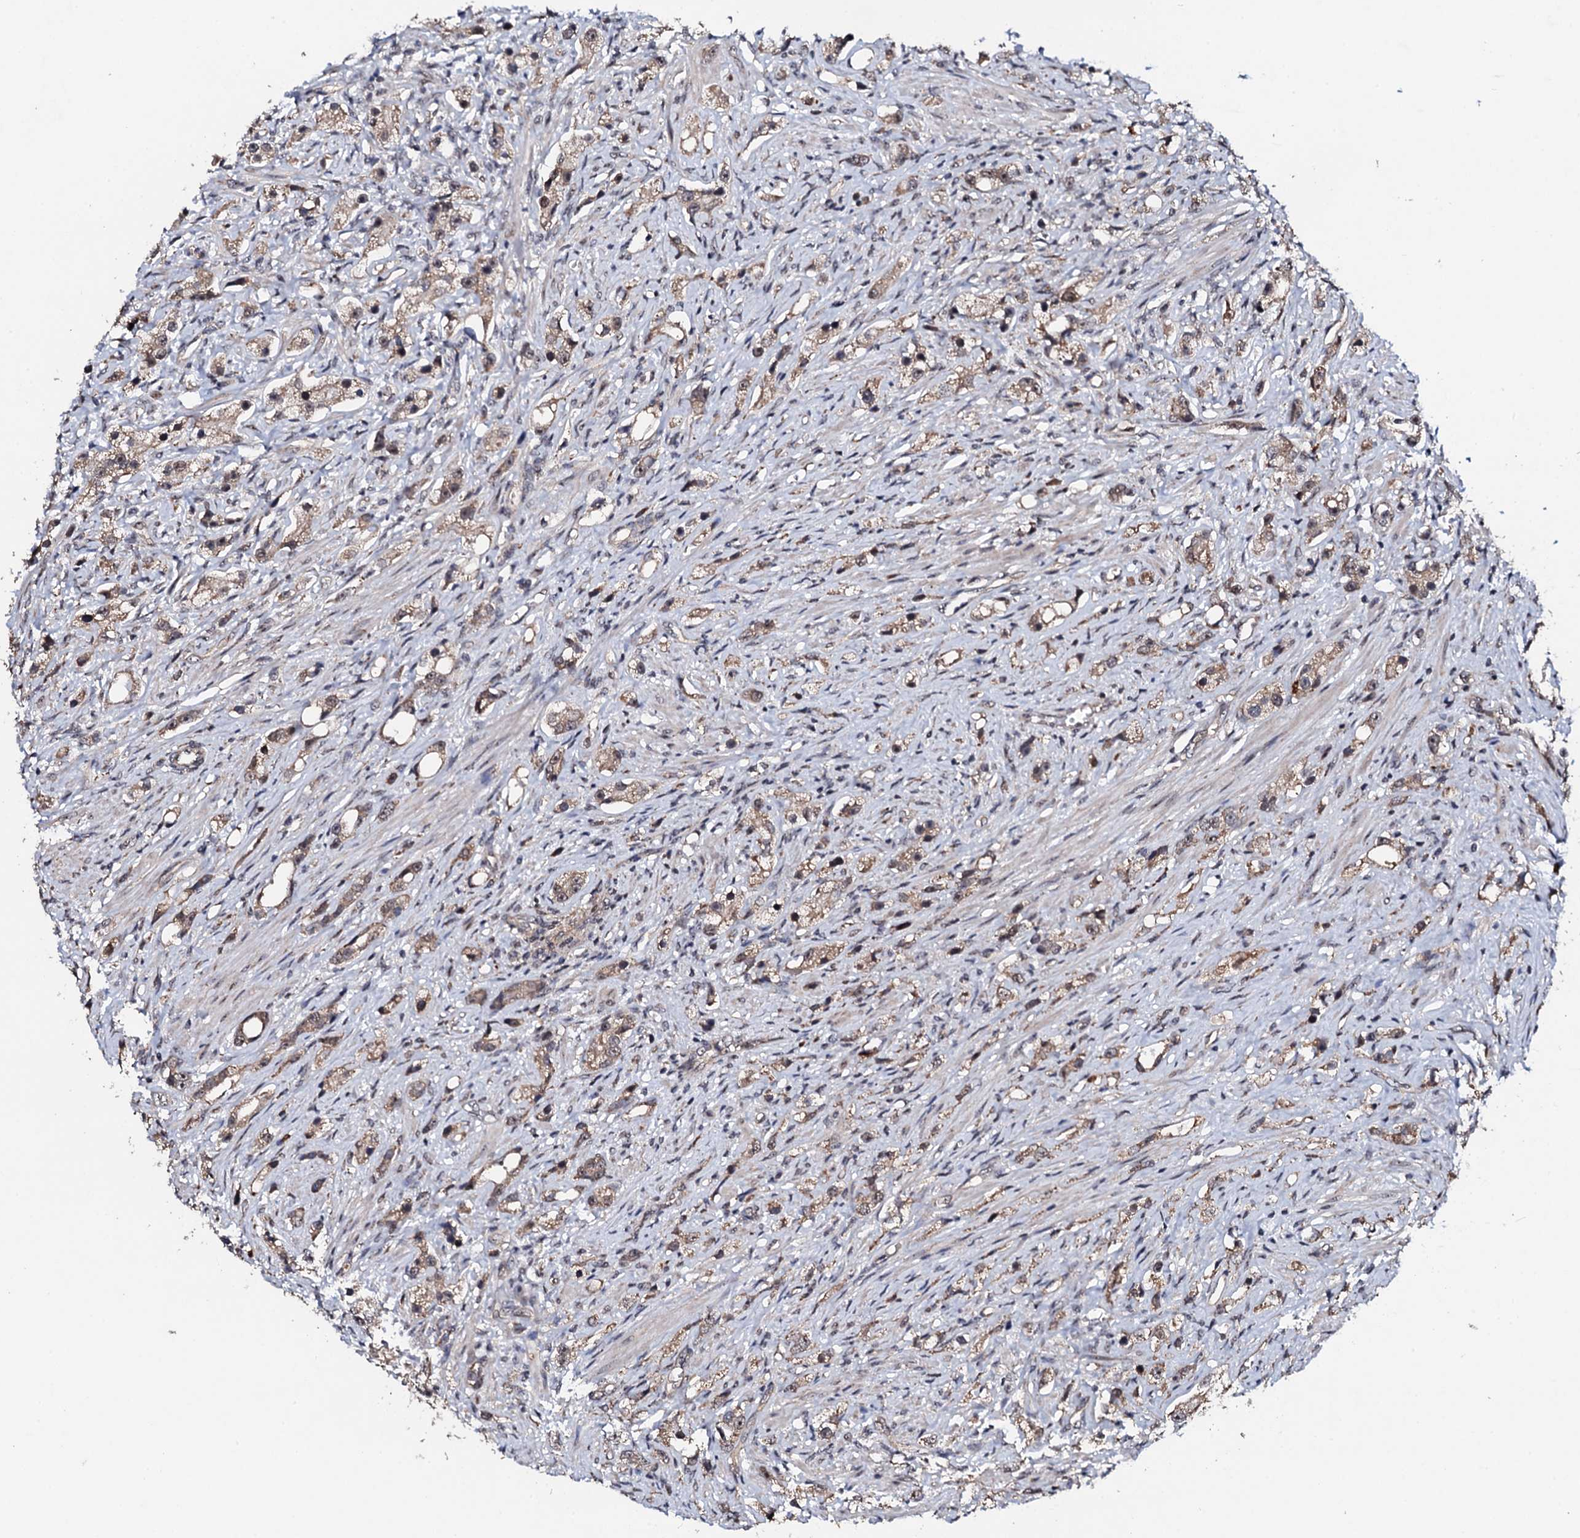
{"staining": {"intensity": "weak", "quantity": ">75%", "location": "cytoplasmic/membranous,nuclear"}, "tissue": "prostate cancer", "cell_type": "Tumor cells", "image_type": "cancer", "snomed": [{"axis": "morphology", "description": "Adenocarcinoma, High grade"}, {"axis": "topography", "description": "Prostate"}], "caption": "Immunohistochemistry (IHC) (DAB (3,3'-diaminobenzidine)) staining of prostate cancer exhibits weak cytoplasmic/membranous and nuclear protein staining in about >75% of tumor cells.", "gene": "FAM111A", "patient": {"sex": "male", "age": 63}}